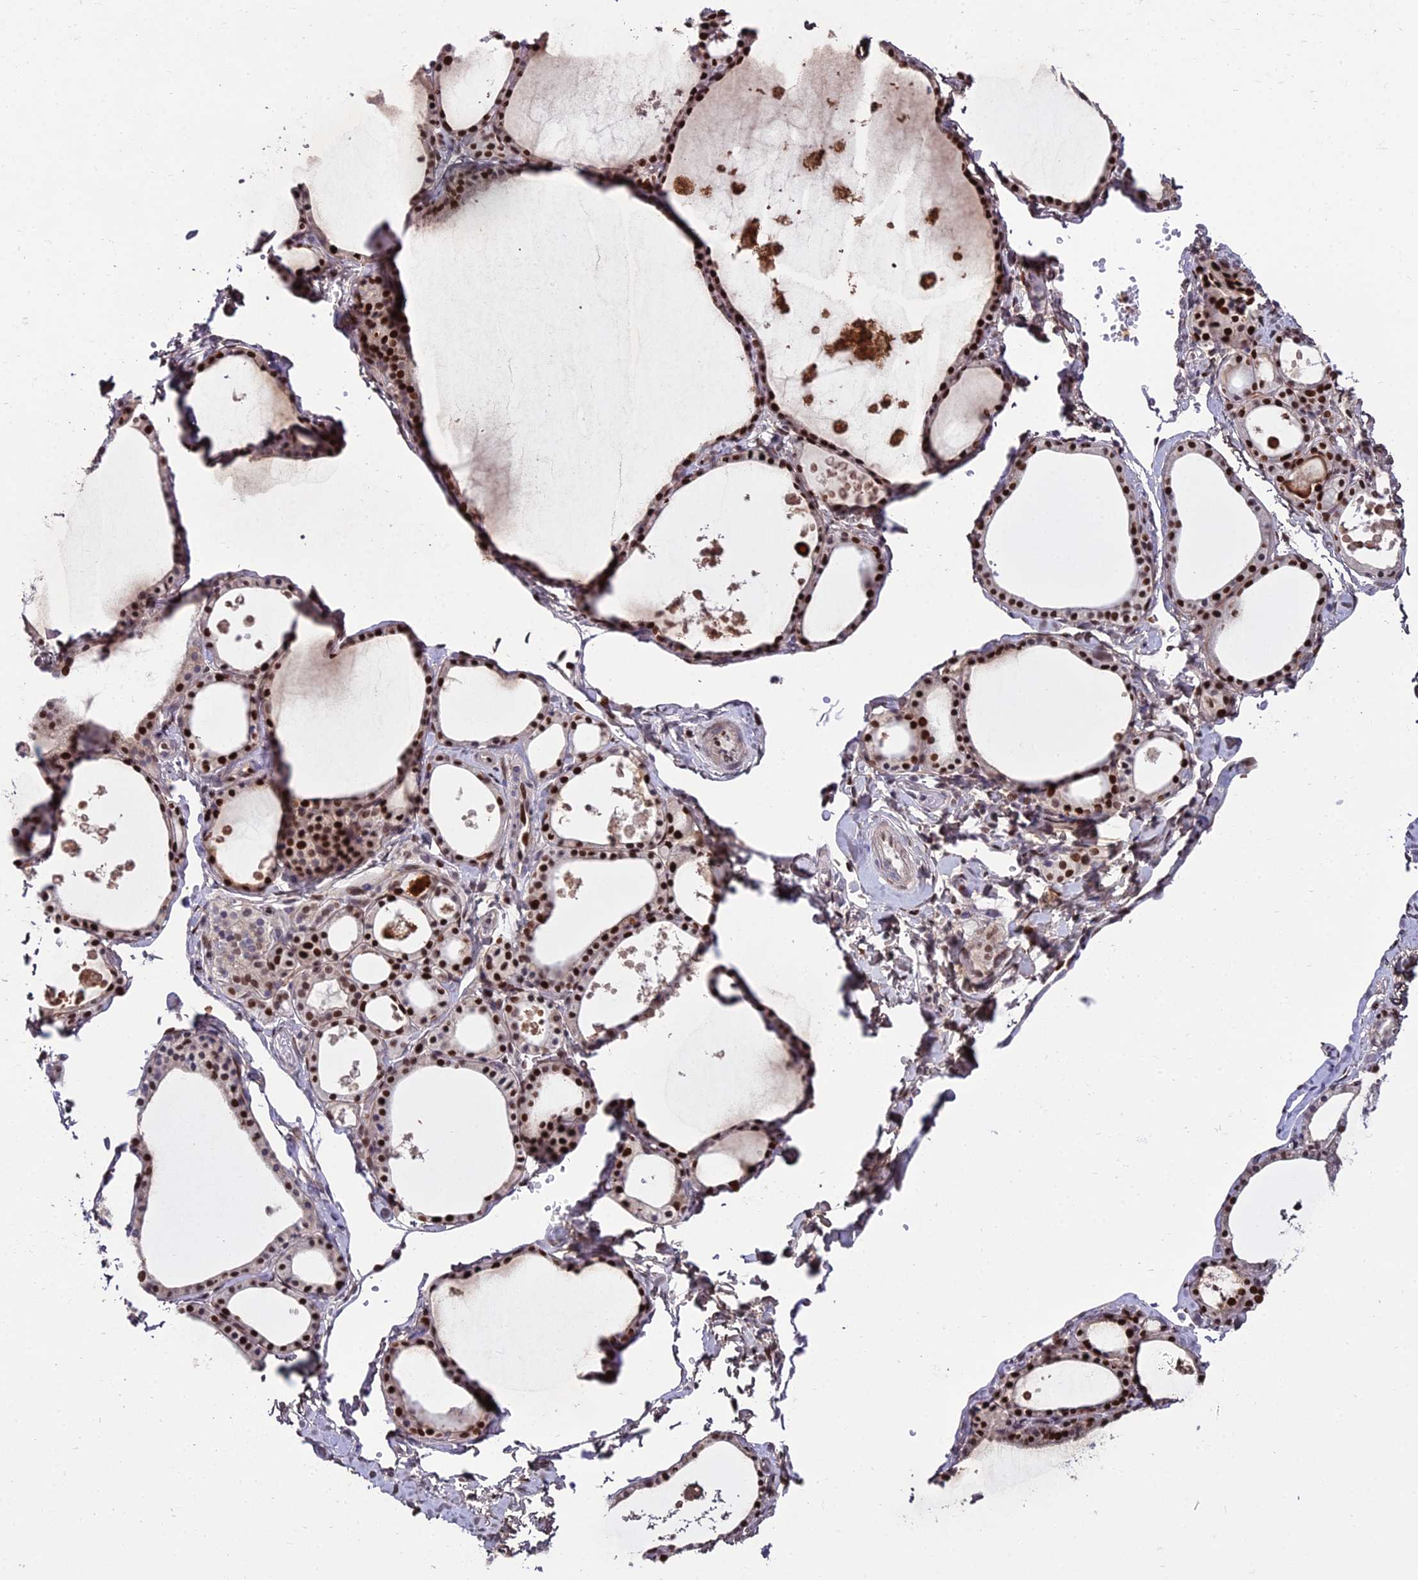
{"staining": {"intensity": "strong", "quantity": ">75%", "location": "nuclear"}, "tissue": "thyroid gland", "cell_type": "Glandular cells", "image_type": "normal", "snomed": [{"axis": "morphology", "description": "Normal tissue, NOS"}, {"axis": "topography", "description": "Thyroid gland"}], "caption": "High-magnification brightfield microscopy of normal thyroid gland stained with DAB (brown) and counterstained with hematoxylin (blue). glandular cells exhibit strong nuclear staining is seen in about>75% of cells.", "gene": "ZNF707", "patient": {"sex": "male", "age": 56}}